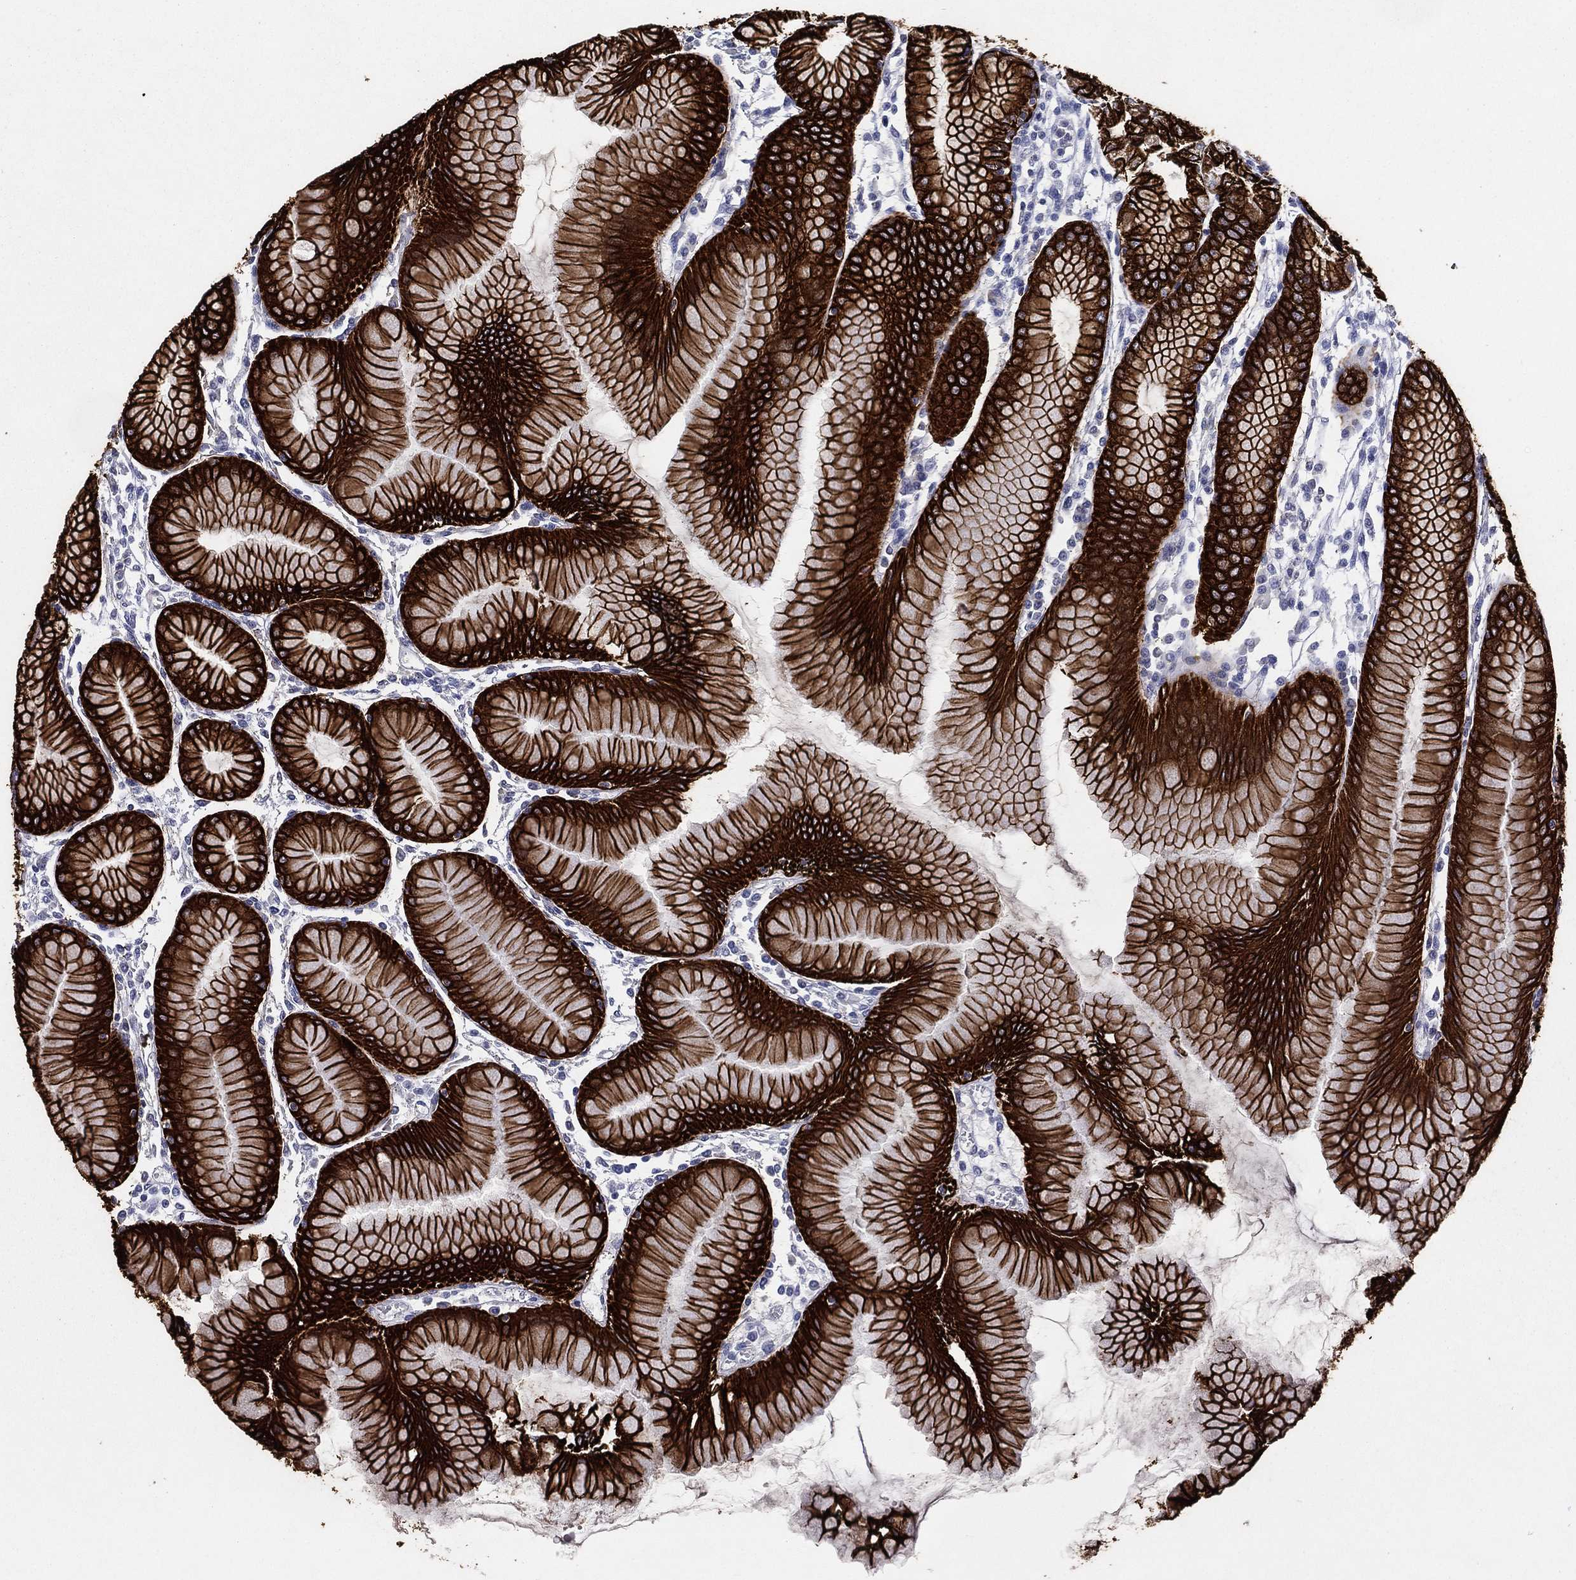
{"staining": {"intensity": "strong", "quantity": ">75%", "location": "cytoplasmic/membranous"}, "tissue": "stomach", "cell_type": "Glandular cells", "image_type": "normal", "snomed": [{"axis": "morphology", "description": "Normal tissue, NOS"}, {"axis": "topography", "description": "Stomach"}], "caption": "Glandular cells display high levels of strong cytoplasmic/membranous expression in about >75% of cells in normal human stomach.", "gene": "KRT7", "patient": {"sex": "female", "age": 57}}